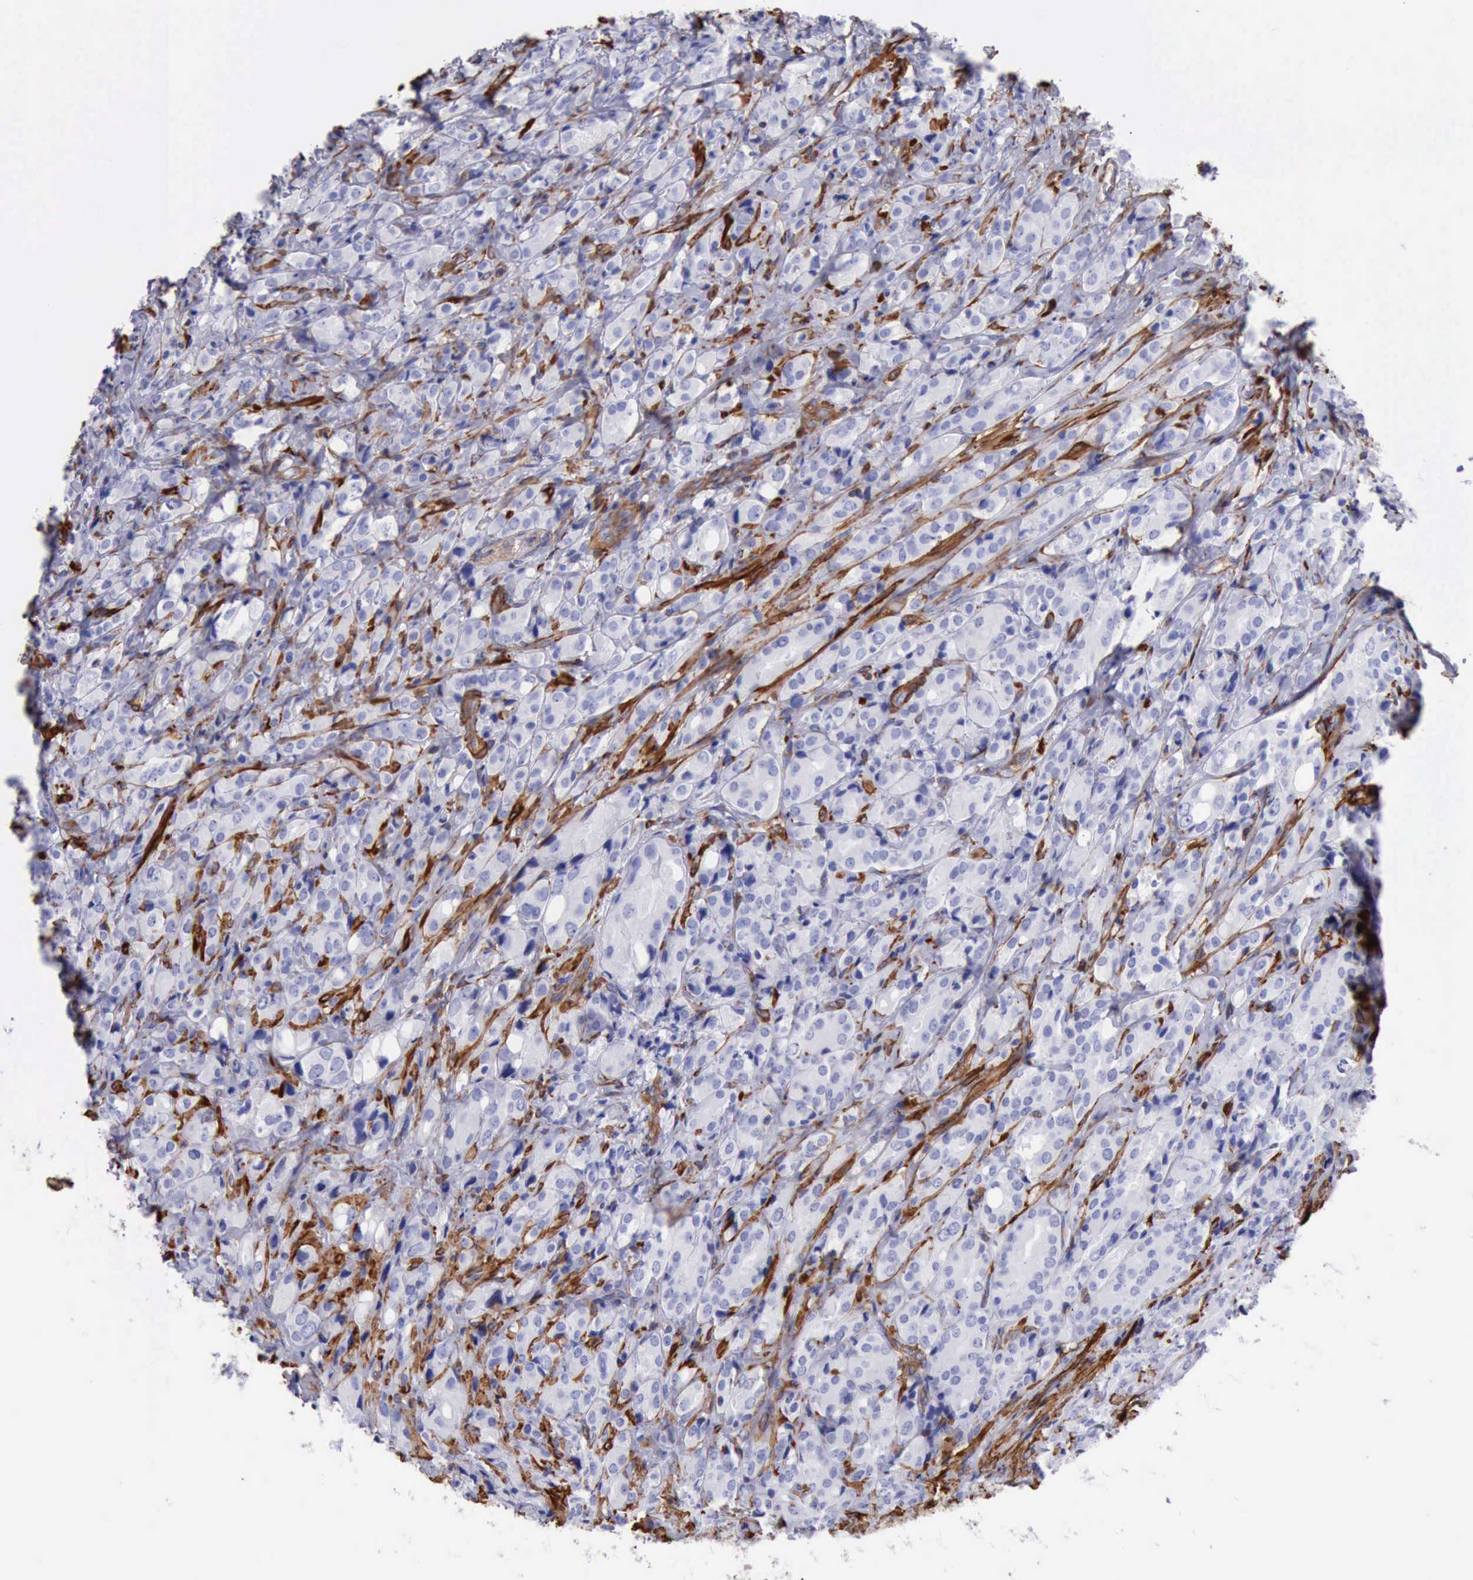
{"staining": {"intensity": "negative", "quantity": "none", "location": "none"}, "tissue": "prostate cancer", "cell_type": "Tumor cells", "image_type": "cancer", "snomed": [{"axis": "morphology", "description": "Adenocarcinoma, High grade"}, {"axis": "topography", "description": "Prostate"}], "caption": "DAB immunohistochemical staining of human prostate cancer shows no significant expression in tumor cells.", "gene": "FLNA", "patient": {"sex": "male", "age": 68}}